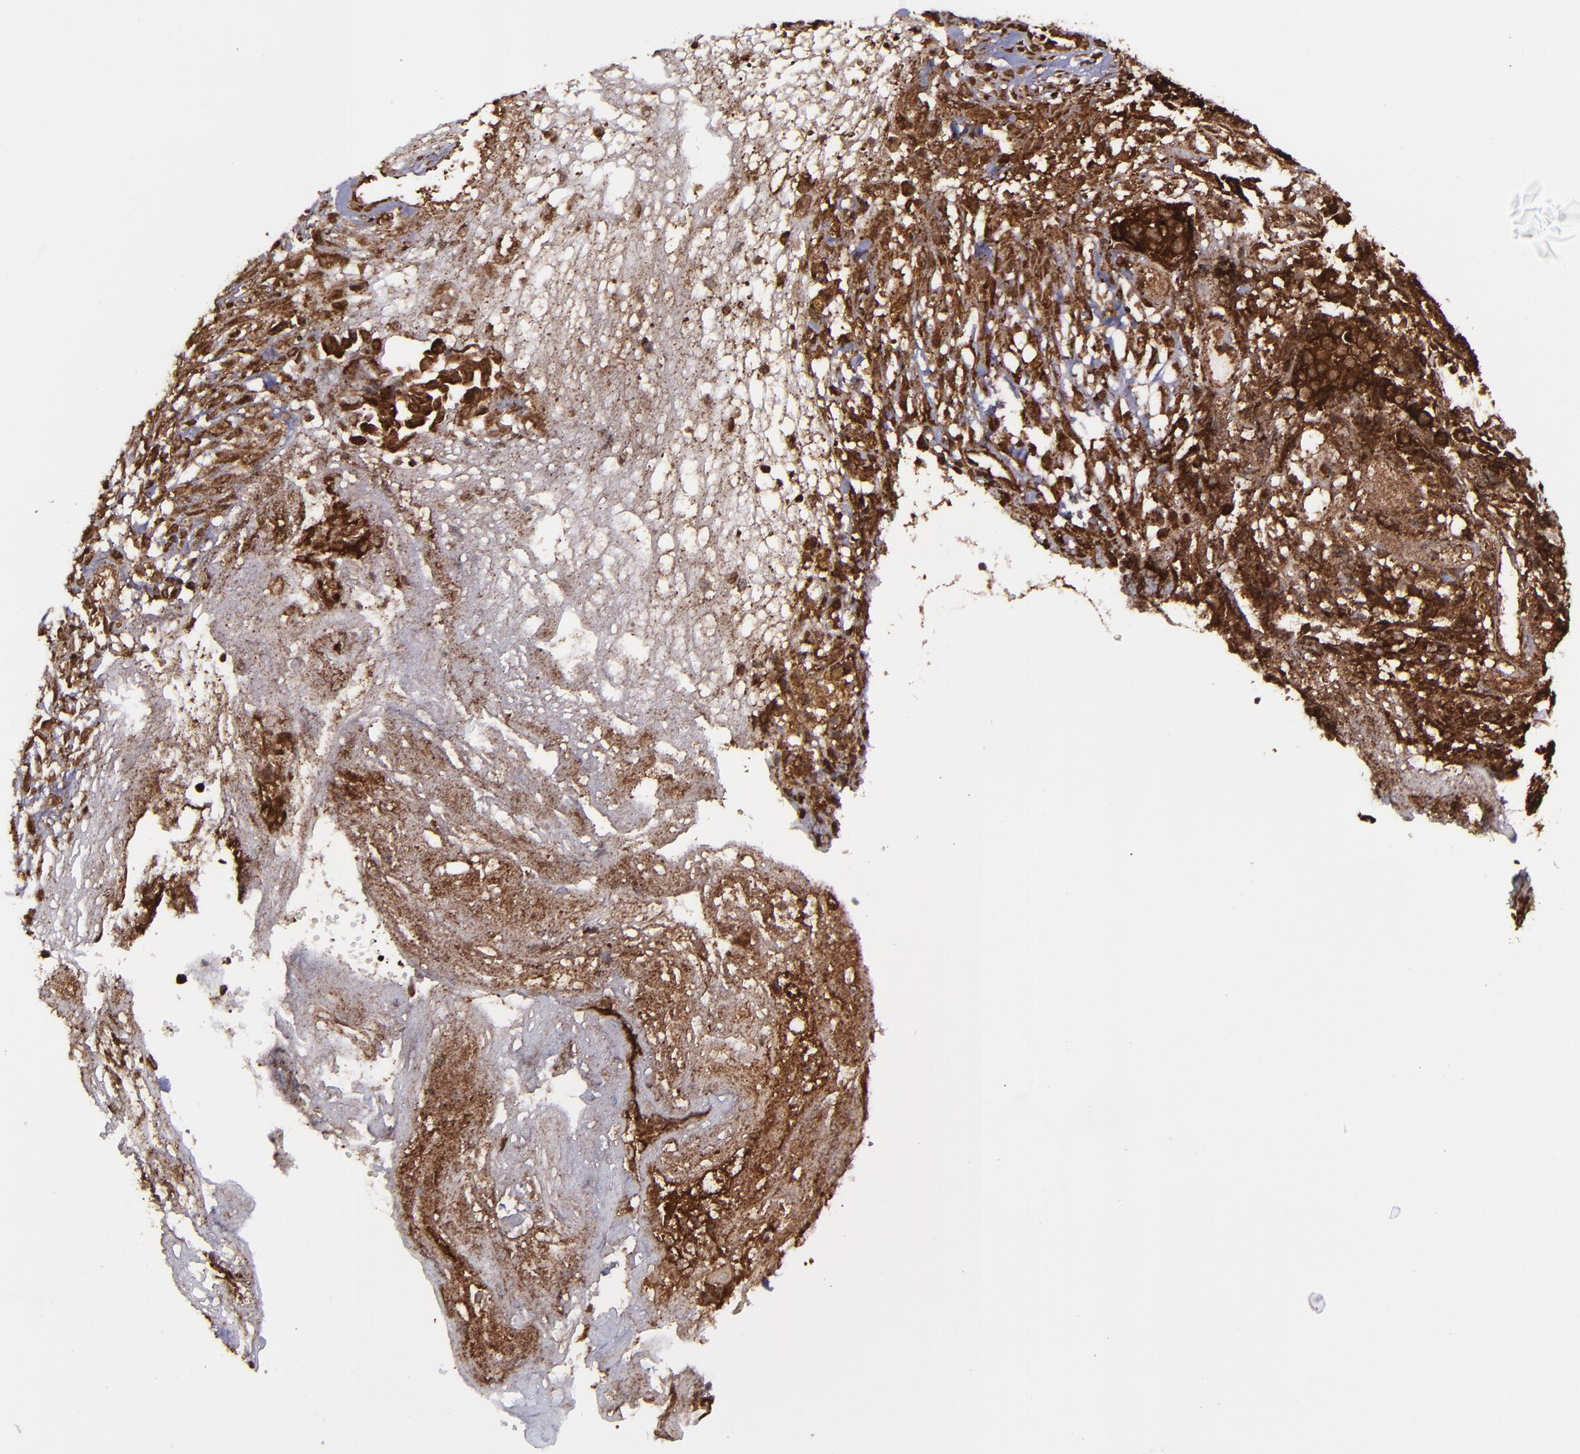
{"staining": {"intensity": "strong", "quantity": ">75%", "location": "cytoplasmic/membranous,nuclear"}, "tissue": "ovarian cancer", "cell_type": "Tumor cells", "image_type": "cancer", "snomed": [{"axis": "morphology", "description": "Carcinoma, endometroid"}, {"axis": "topography", "description": "Ovary"}], "caption": "This photomicrograph reveals endometroid carcinoma (ovarian) stained with IHC to label a protein in brown. The cytoplasmic/membranous and nuclear of tumor cells show strong positivity for the protein. Nuclei are counter-stained blue.", "gene": "EIF4ENIF1", "patient": {"sex": "female", "age": 42}}